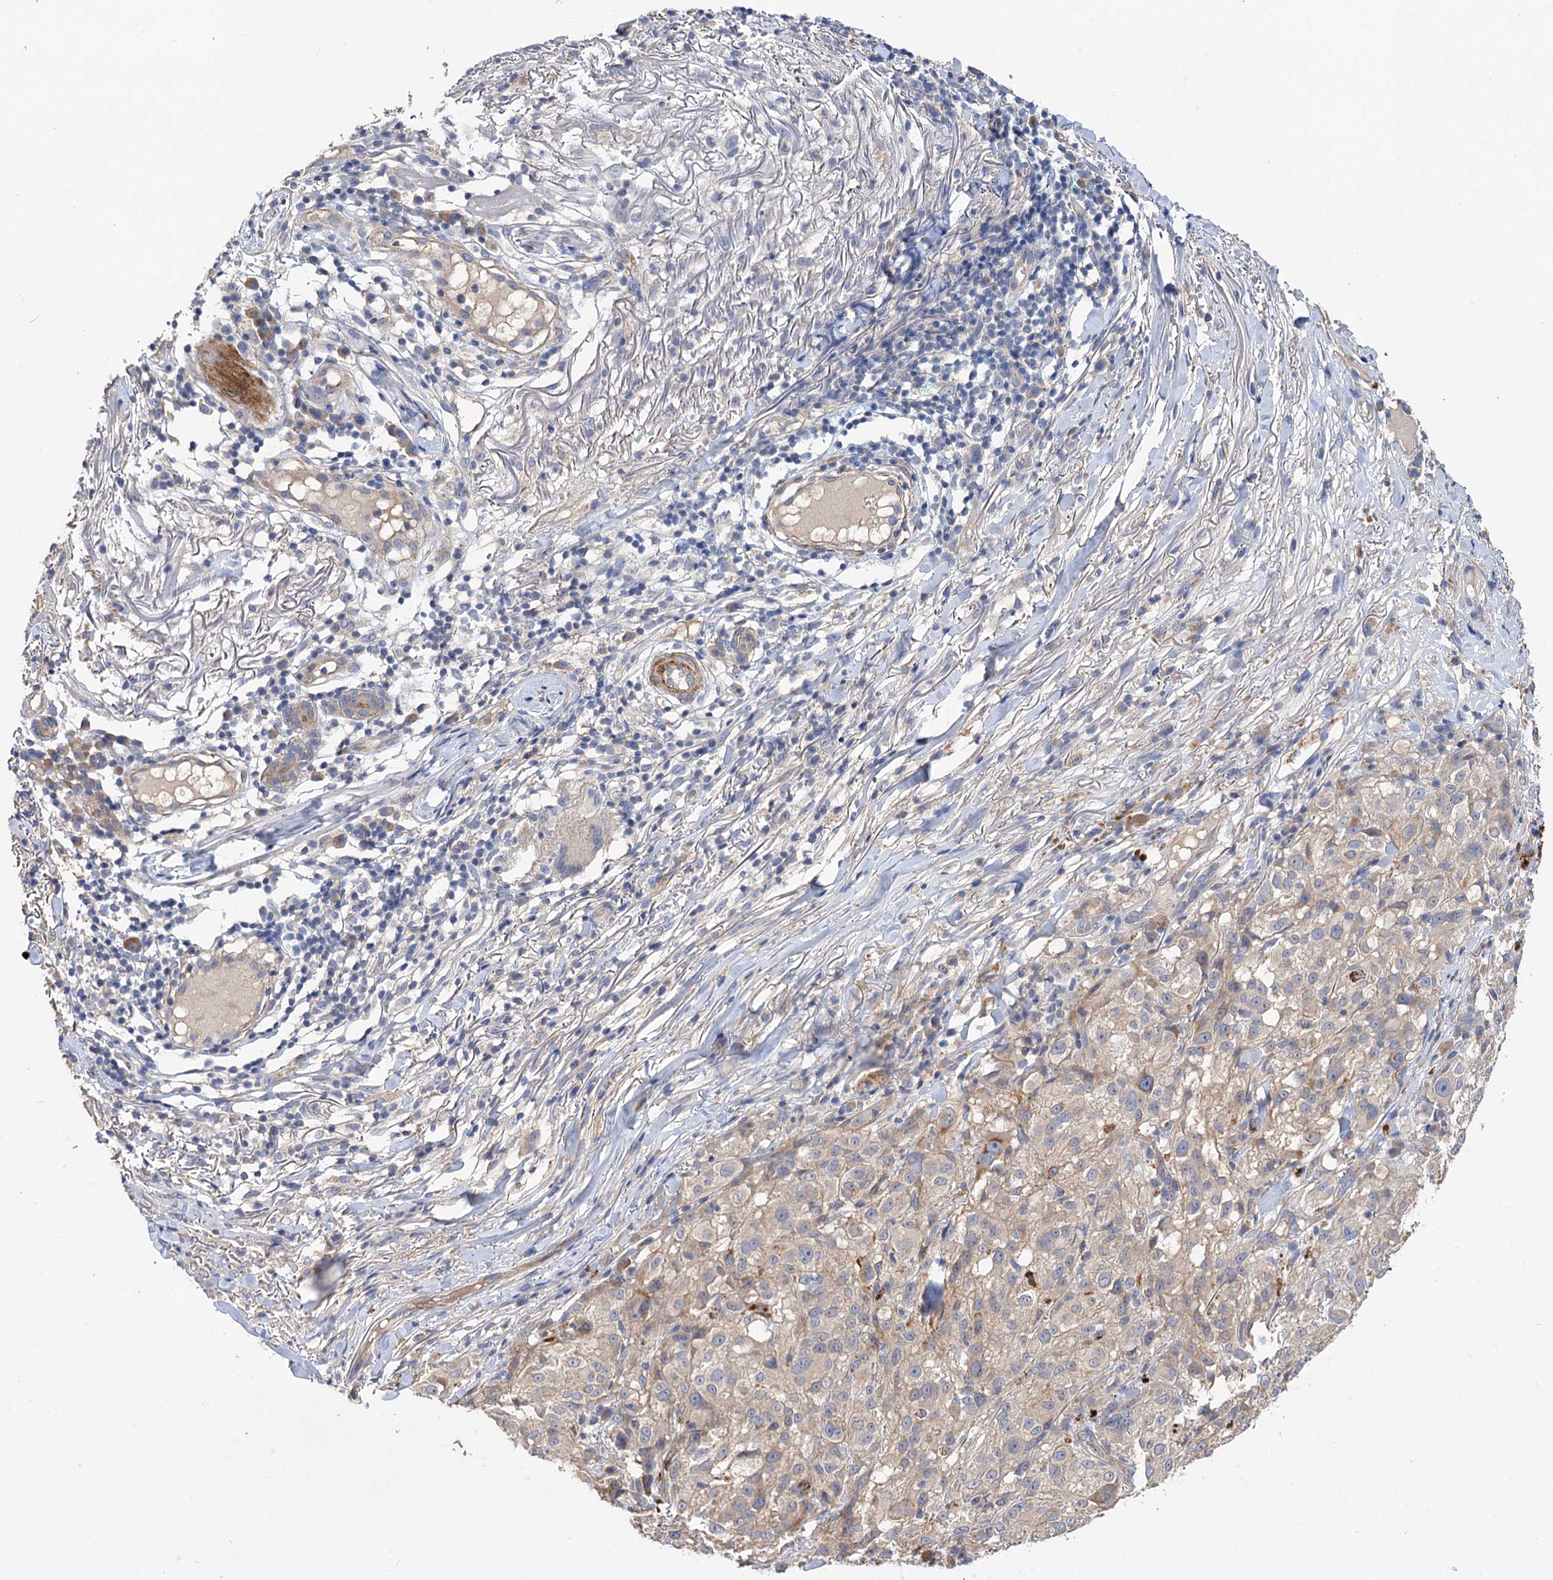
{"staining": {"intensity": "negative", "quantity": "none", "location": "none"}, "tissue": "melanoma", "cell_type": "Tumor cells", "image_type": "cancer", "snomed": [{"axis": "morphology", "description": "Necrosis, NOS"}, {"axis": "morphology", "description": "Malignant melanoma, NOS"}, {"axis": "topography", "description": "Skin"}], "caption": "This is an IHC histopathology image of malignant melanoma. There is no expression in tumor cells.", "gene": "NUDCD2", "patient": {"sex": "female", "age": 87}}